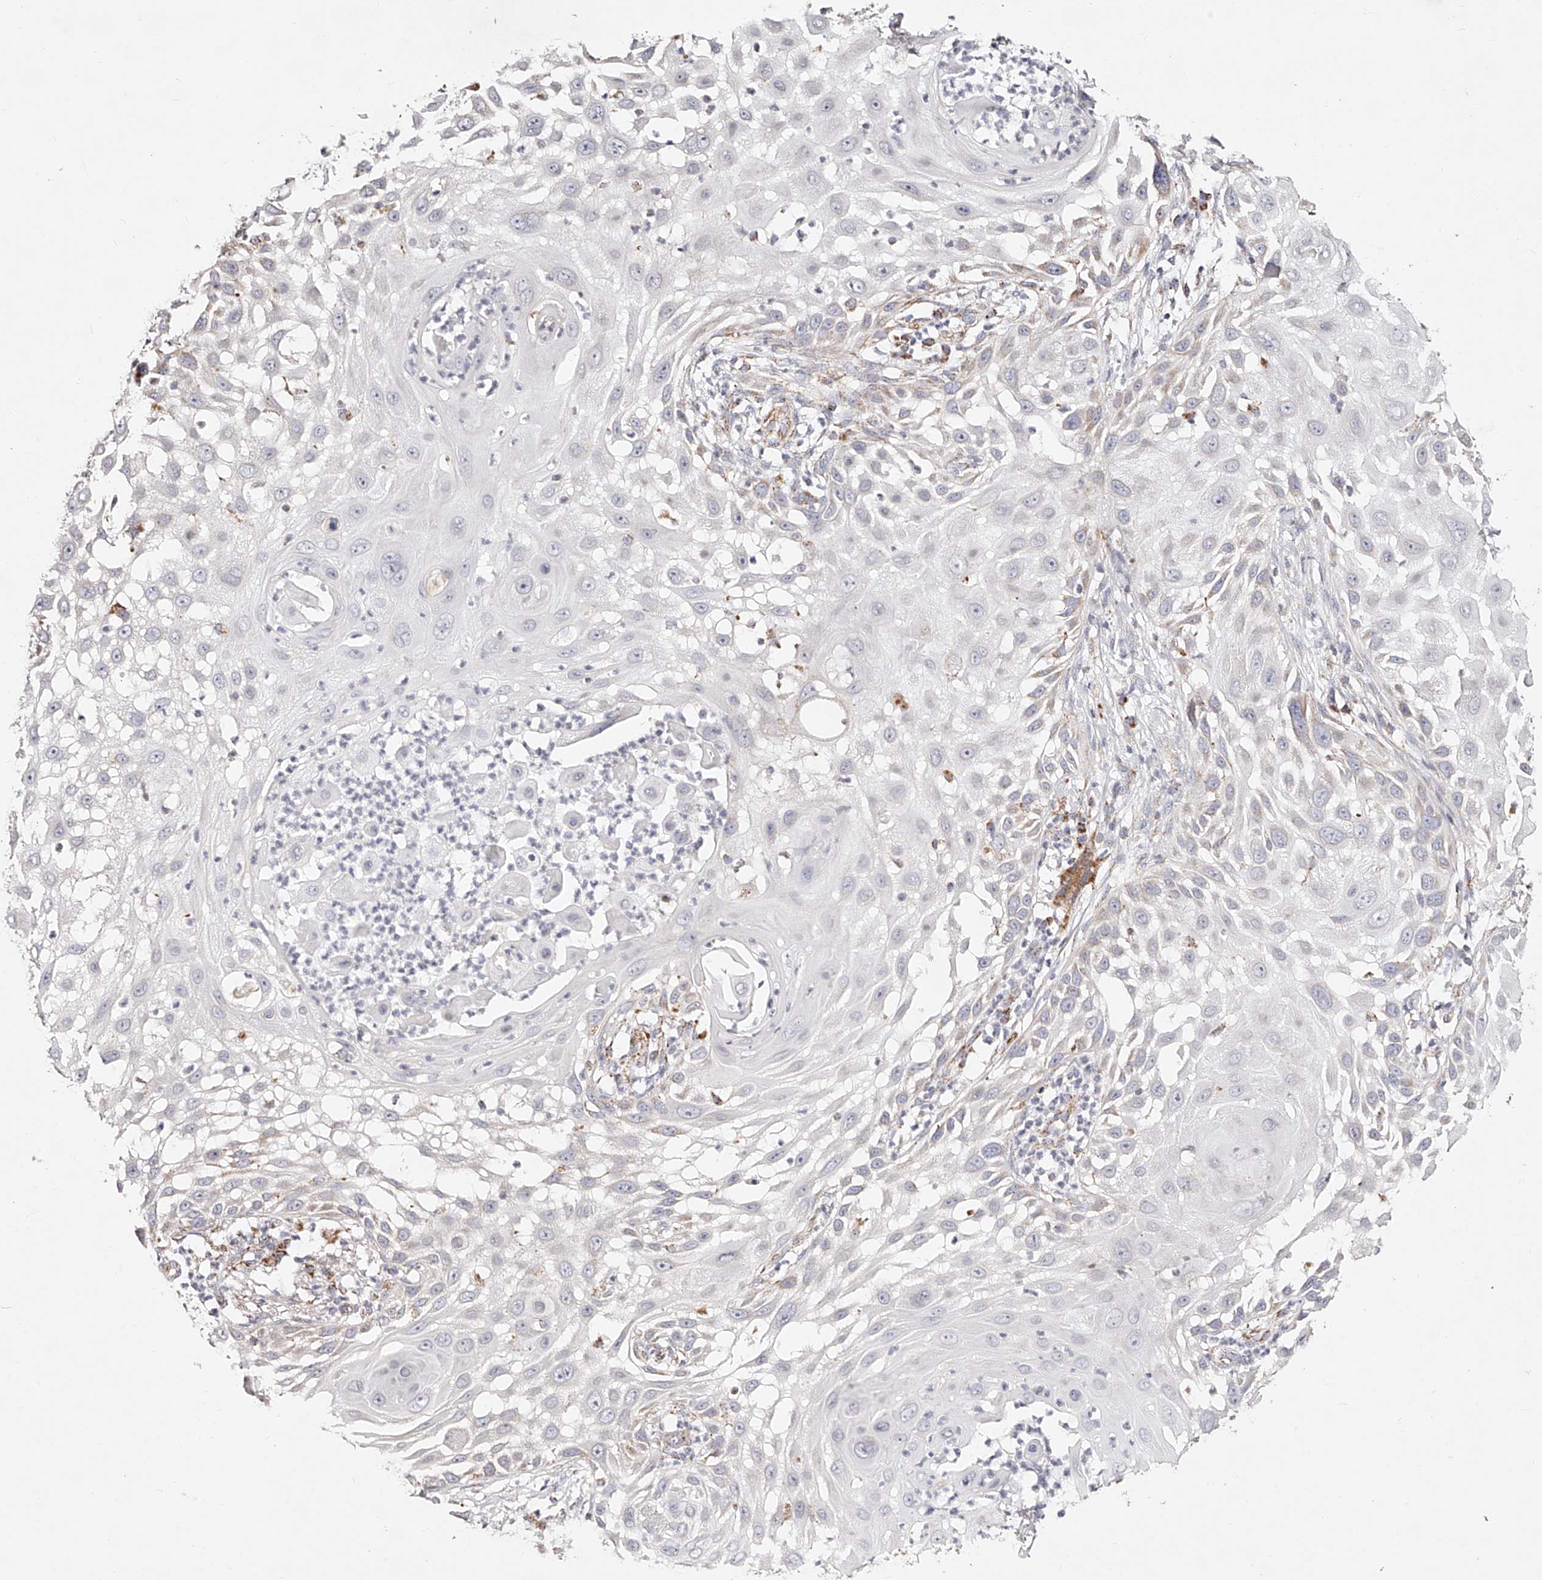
{"staining": {"intensity": "moderate", "quantity": "<25%", "location": "cytoplasmic/membranous"}, "tissue": "skin cancer", "cell_type": "Tumor cells", "image_type": "cancer", "snomed": [{"axis": "morphology", "description": "Squamous cell carcinoma, NOS"}, {"axis": "topography", "description": "Skin"}], "caption": "Immunohistochemical staining of skin squamous cell carcinoma demonstrates moderate cytoplasmic/membranous protein expression in approximately <25% of tumor cells.", "gene": "NDUFV3", "patient": {"sex": "female", "age": 44}}